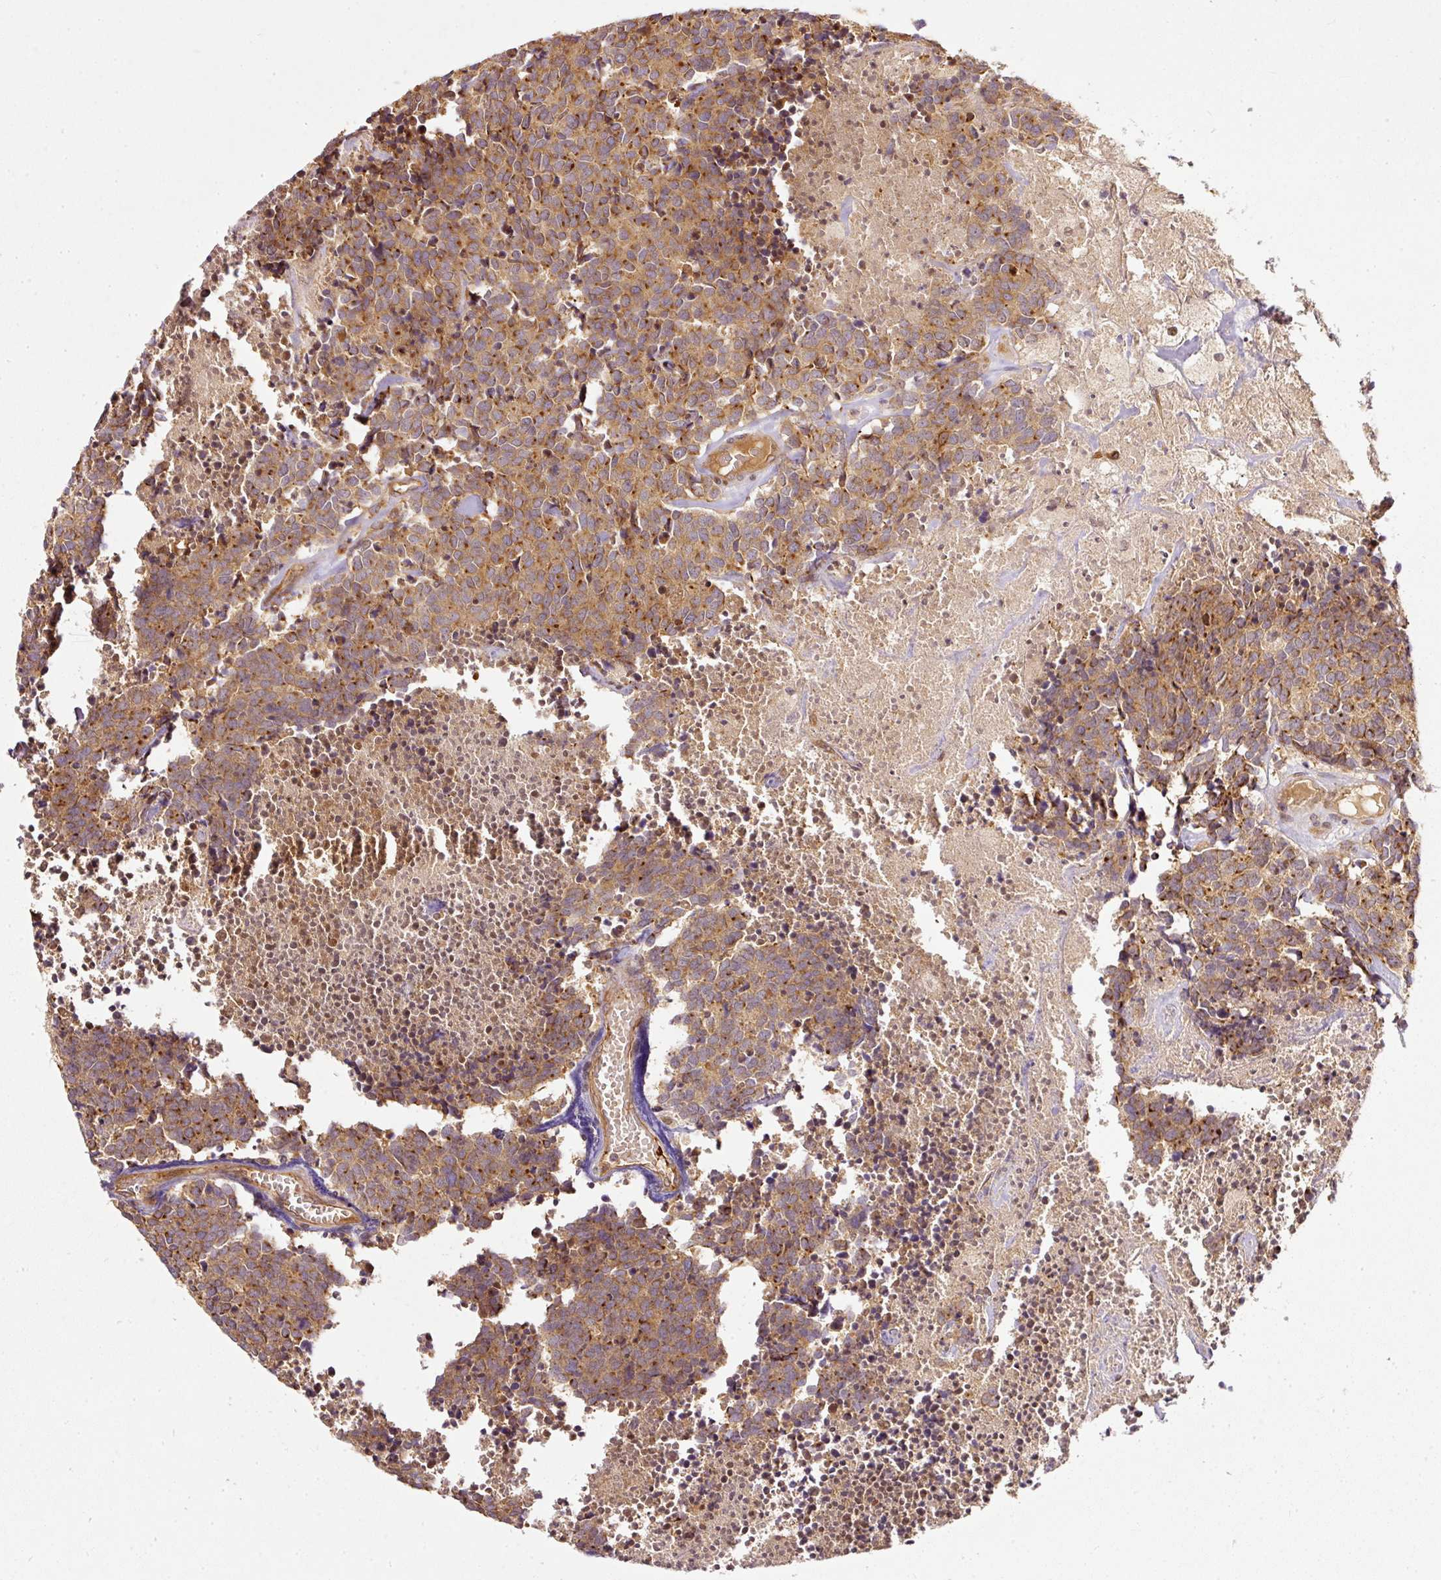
{"staining": {"intensity": "moderate", "quantity": ">75%", "location": "cytoplasmic/membranous"}, "tissue": "carcinoid", "cell_type": "Tumor cells", "image_type": "cancer", "snomed": [{"axis": "morphology", "description": "Carcinoid, malignant, NOS"}, {"axis": "topography", "description": "Skin"}], "caption": "This image reveals IHC staining of malignant carcinoid, with medium moderate cytoplasmic/membranous expression in about >75% of tumor cells.", "gene": "MIF4GD", "patient": {"sex": "female", "age": 79}}